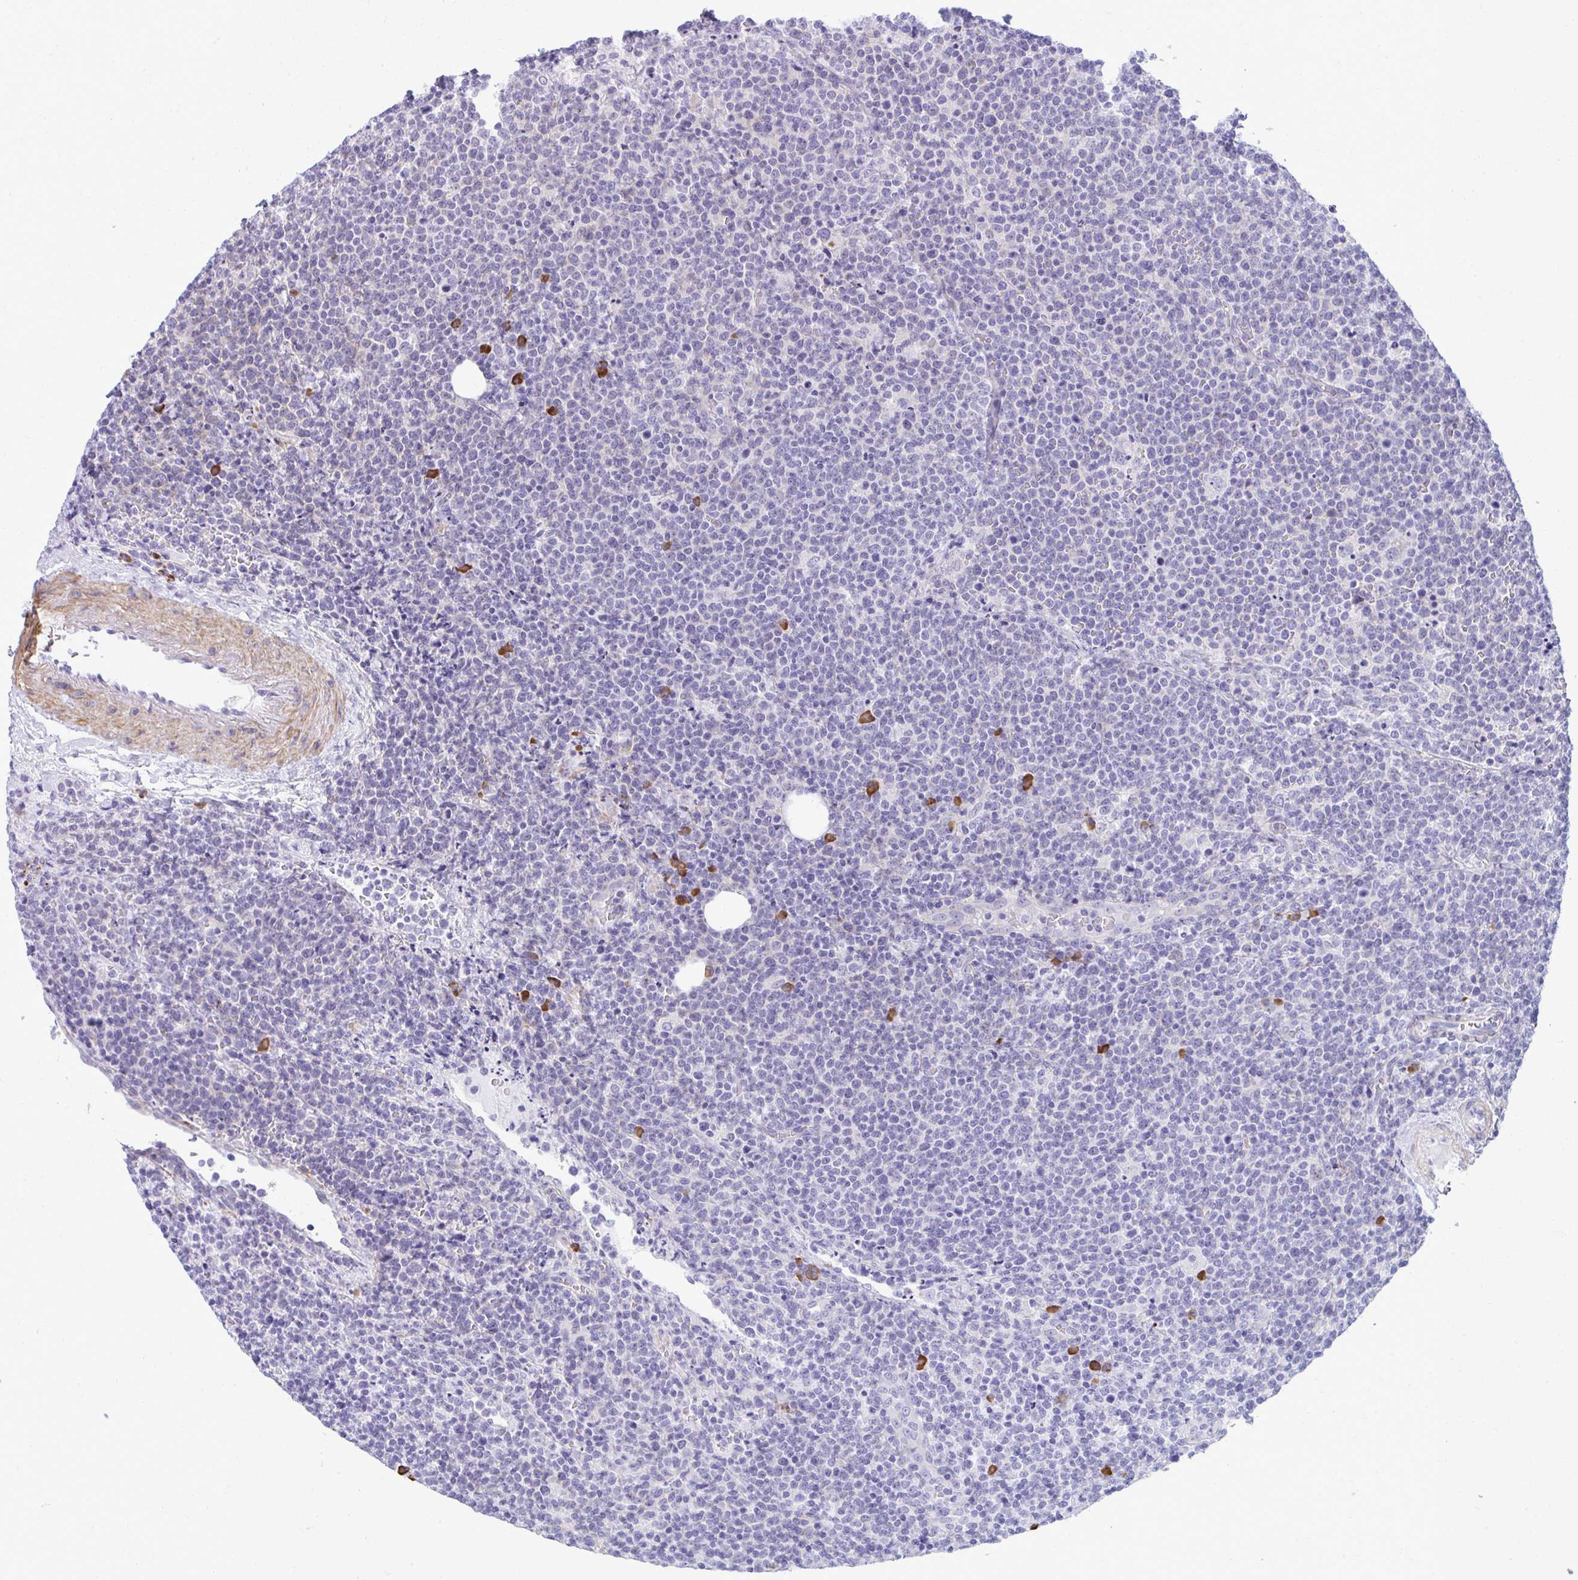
{"staining": {"intensity": "negative", "quantity": "none", "location": "none"}, "tissue": "lymphoma", "cell_type": "Tumor cells", "image_type": "cancer", "snomed": [{"axis": "morphology", "description": "Malignant lymphoma, non-Hodgkin's type, High grade"}, {"axis": "topography", "description": "Lymph node"}], "caption": "A photomicrograph of human malignant lymphoma, non-Hodgkin's type (high-grade) is negative for staining in tumor cells.", "gene": "PUS7L", "patient": {"sex": "male", "age": 61}}